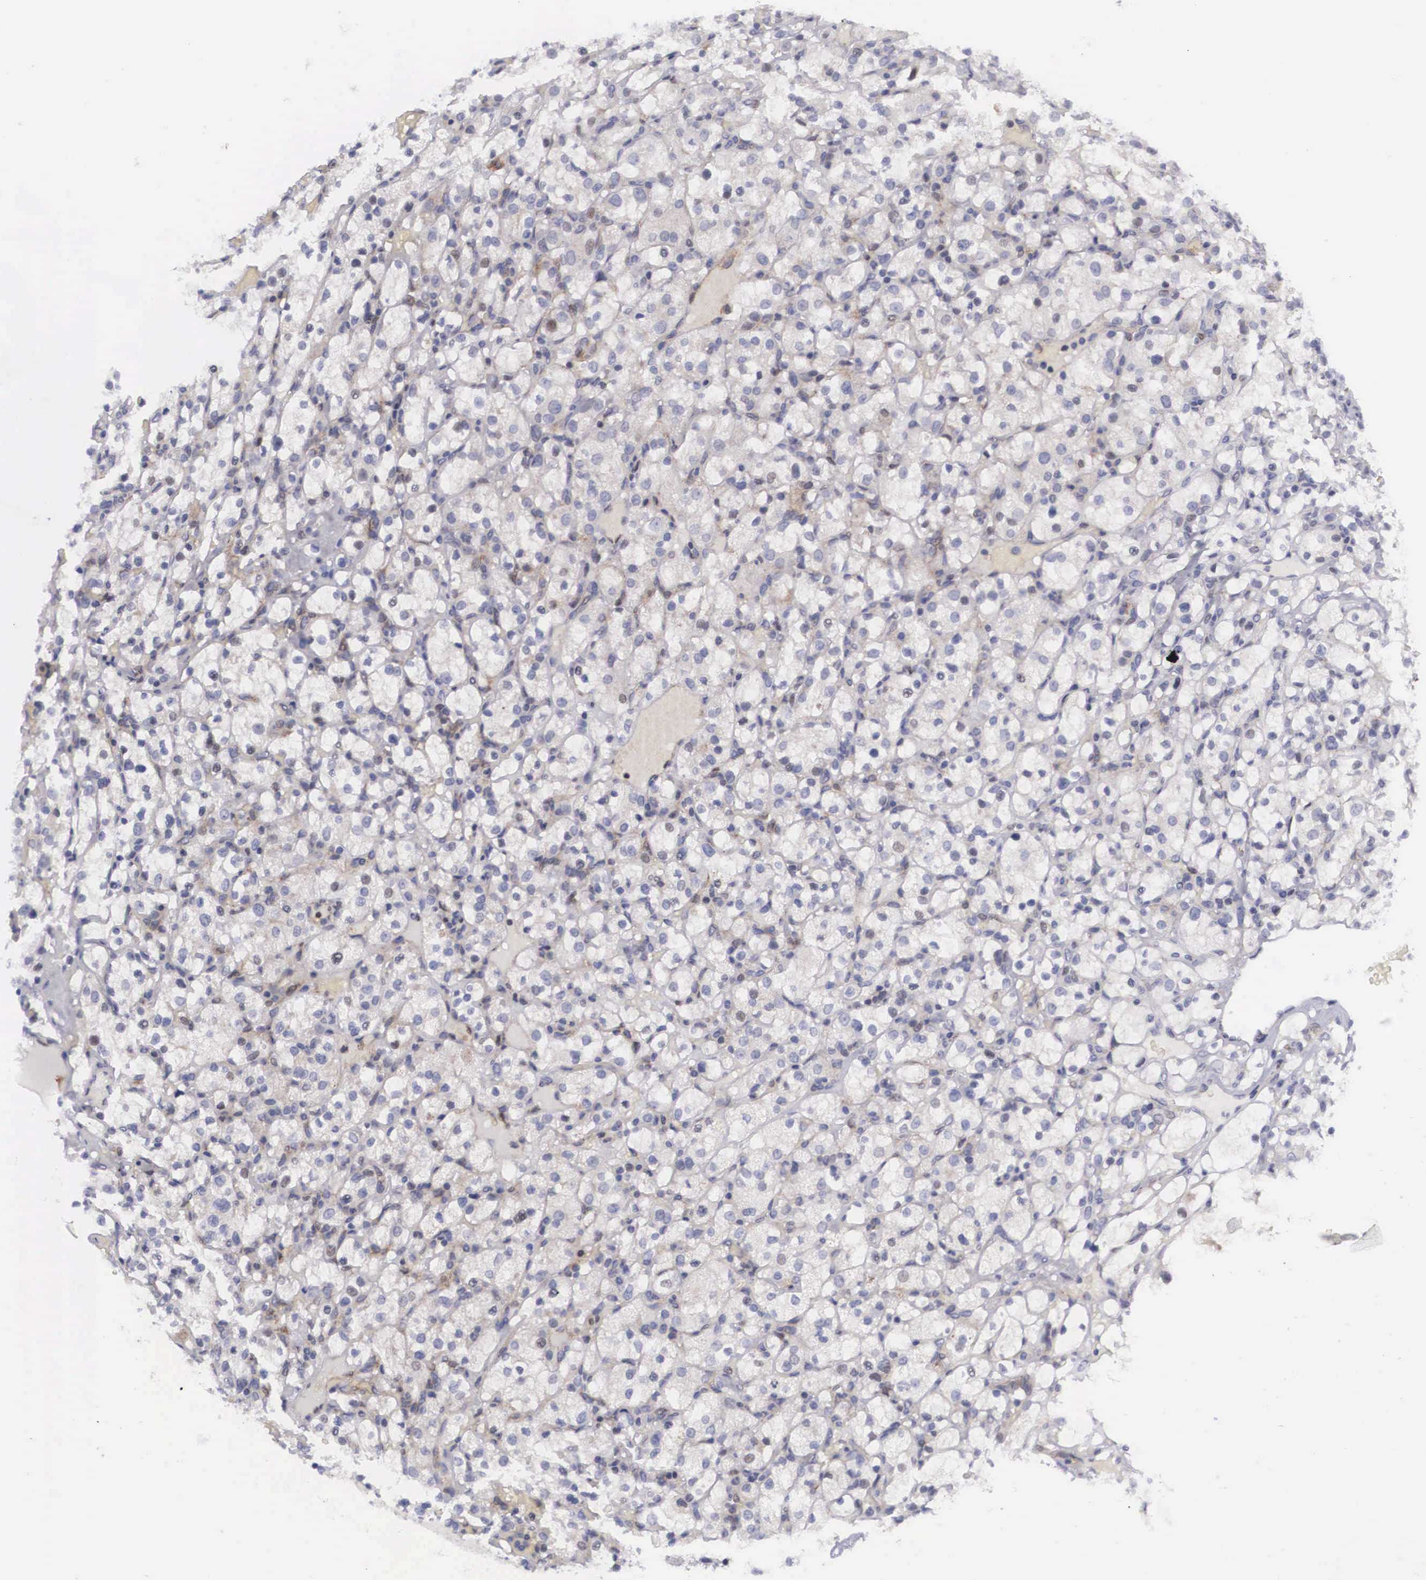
{"staining": {"intensity": "weak", "quantity": "<25%", "location": "nuclear"}, "tissue": "renal cancer", "cell_type": "Tumor cells", "image_type": "cancer", "snomed": [{"axis": "morphology", "description": "Adenocarcinoma, NOS"}, {"axis": "topography", "description": "Kidney"}], "caption": "A high-resolution photomicrograph shows immunohistochemistry (IHC) staining of adenocarcinoma (renal), which shows no significant expression in tumor cells. (Brightfield microscopy of DAB (3,3'-diaminobenzidine) IHC at high magnification).", "gene": "EMID1", "patient": {"sex": "female", "age": 83}}